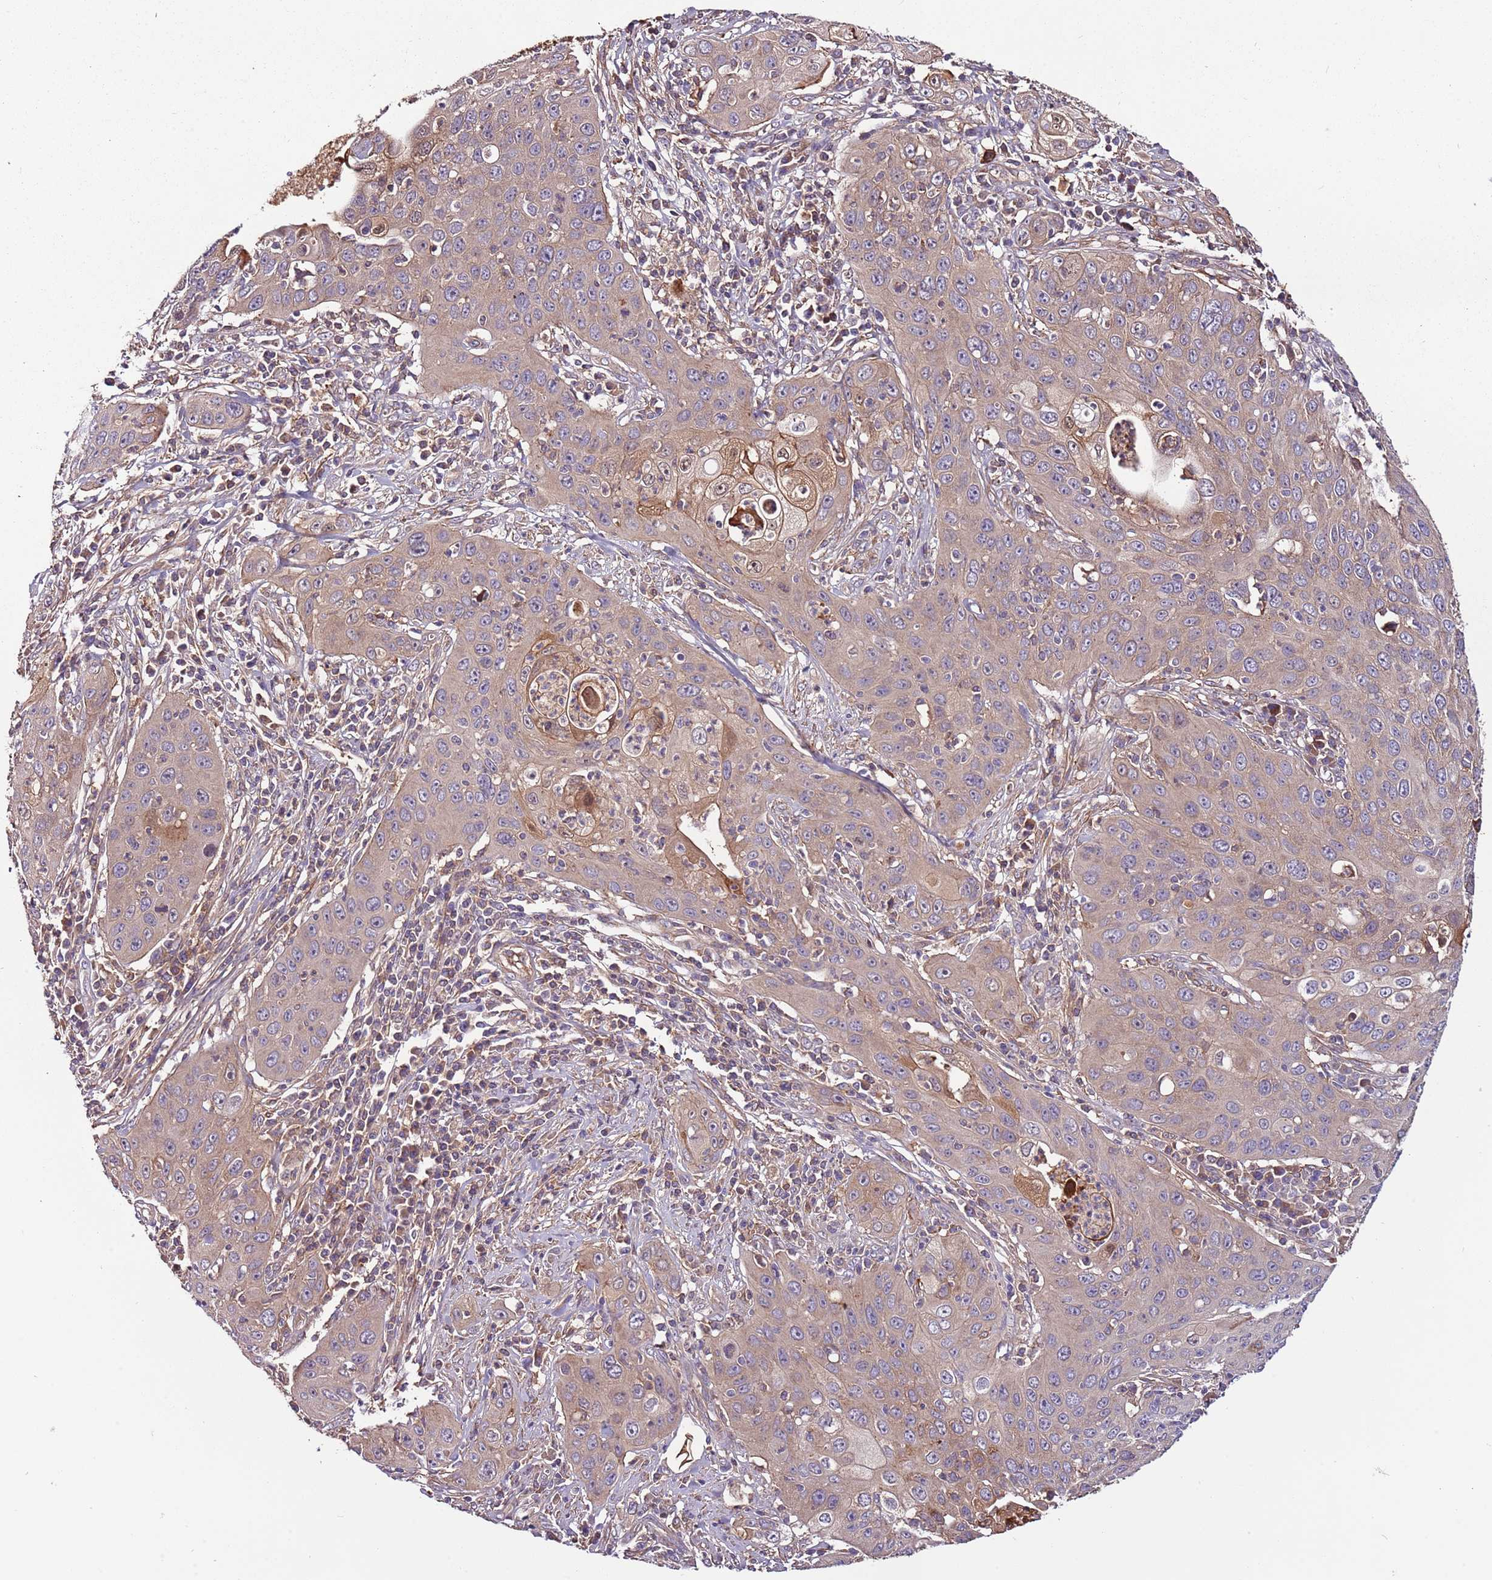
{"staining": {"intensity": "moderate", "quantity": "<25%", "location": "cytoplasmic/membranous"}, "tissue": "cervical cancer", "cell_type": "Tumor cells", "image_type": "cancer", "snomed": [{"axis": "morphology", "description": "Squamous cell carcinoma, NOS"}, {"axis": "topography", "description": "Cervix"}], "caption": "Cervical cancer (squamous cell carcinoma) stained with immunohistochemistry (IHC) shows moderate cytoplasmic/membranous positivity in approximately <25% of tumor cells. Using DAB (3,3'-diaminobenzidine) (brown) and hematoxylin (blue) stains, captured at high magnification using brightfield microscopy.", "gene": "DENR", "patient": {"sex": "female", "age": 36}}